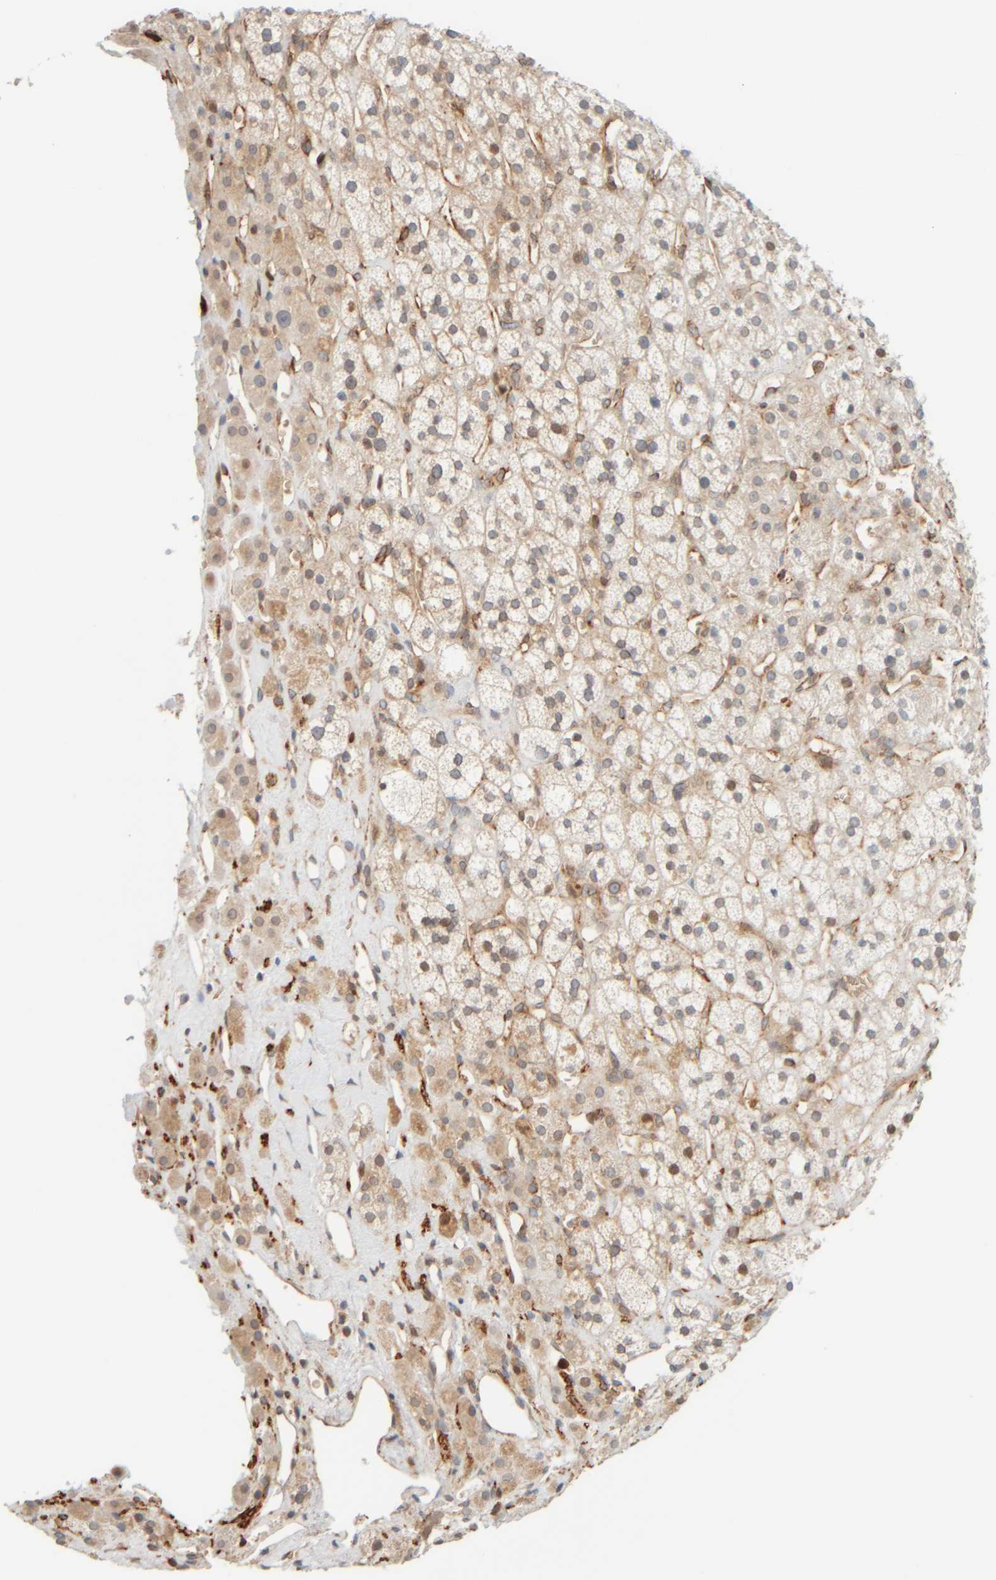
{"staining": {"intensity": "weak", "quantity": ">75%", "location": "cytoplasmic/membranous,nuclear"}, "tissue": "adrenal gland", "cell_type": "Glandular cells", "image_type": "normal", "snomed": [{"axis": "morphology", "description": "Normal tissue, NOS"}, {"axis": "topography", "description": "Adrenal gland"}], "caption": "Protein expression analysis of normal human adrenal gland reveals weak cytoplasmic/membranous,nuclear staining in about >75% of glandular cells. The protein of interest is shown in brown color, while the nuclei are stained blue.", "gene": "AARSD1", "patient": {"sex": "male", "age": 56}}